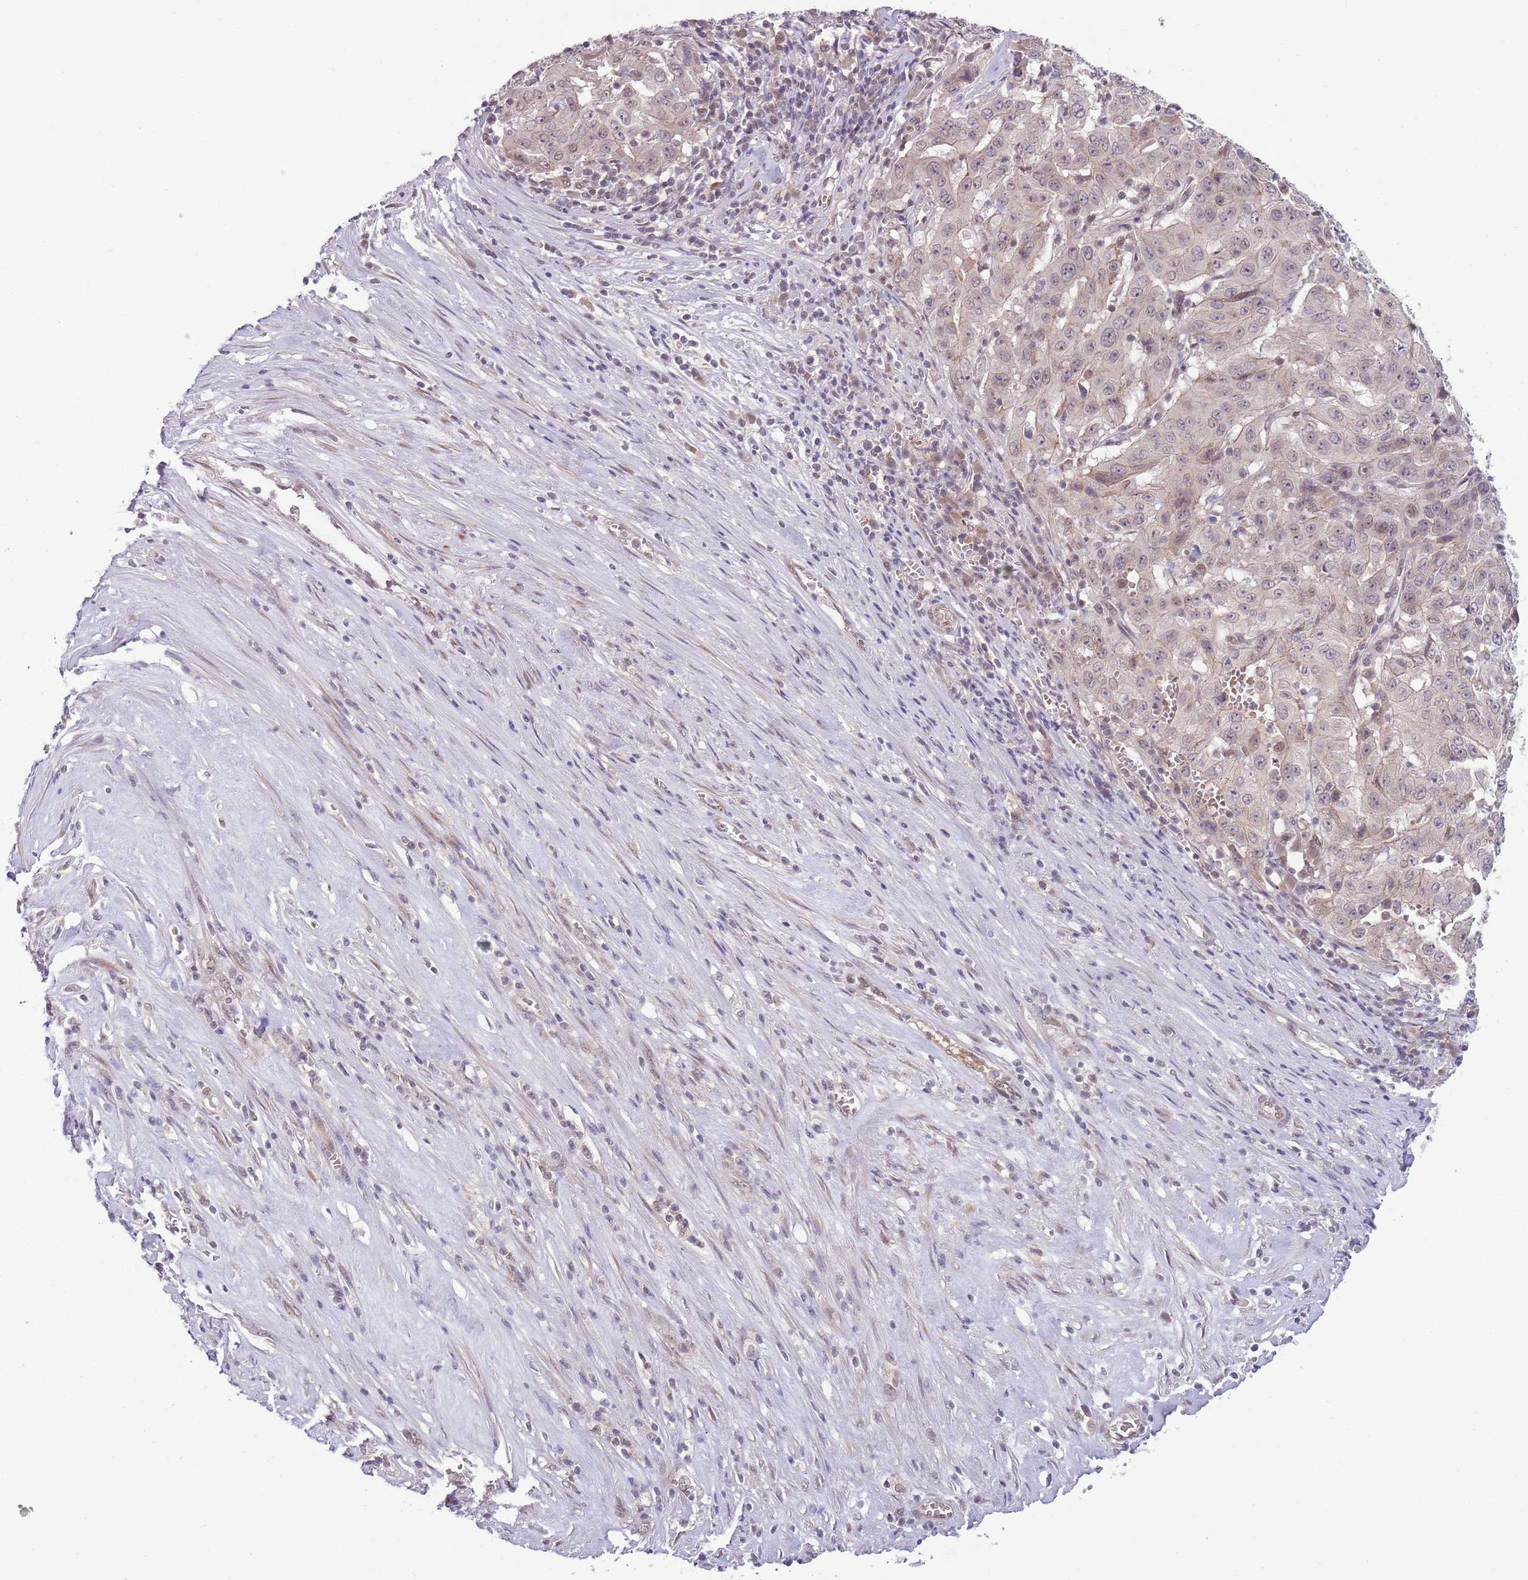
{"staining": {"intensity": "negative", "quantity": "none", "location": "none"}, "tissue": "pancreatic cancer", "cell_type": "Tumor cells", "image_type": "cancer", "snomed": [{"axis": "morphology", "description": "Adenocarcinoma, NOS"}, {"axis": "topography", "description": "Pancreas"}], "caption": "Immunohistochemistry (IHC) of pancreatic adenocarcinoma displays no expression in tumor cells. (IHC, brightfield microscopy, high magnification).", "gene": "TM2D1", "patient": {"sex": "male", "age": 63}}